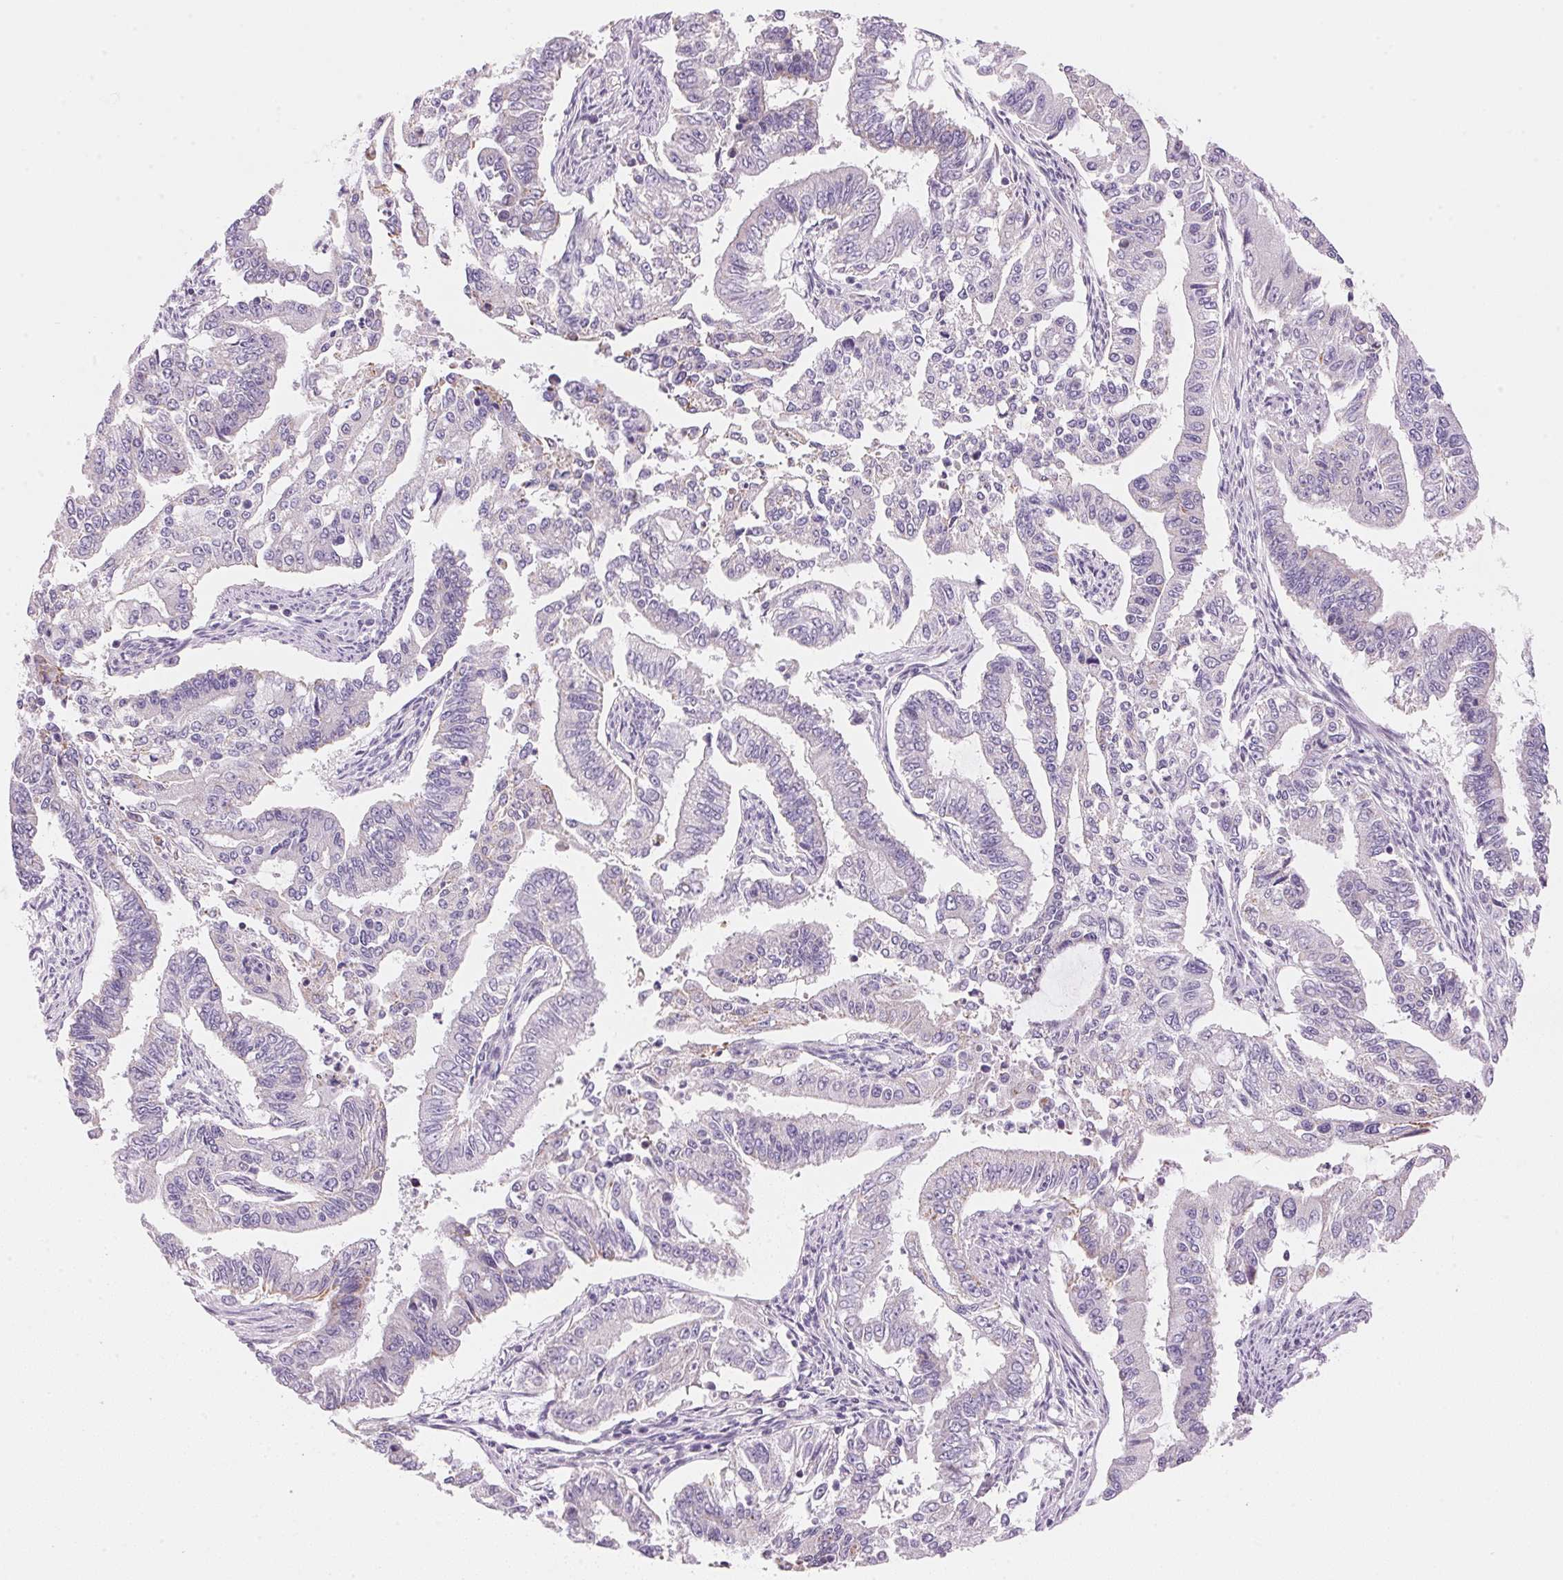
{"staining": {"intensity": "negative", "quantity": "none", "location": "none"}, "tissue": "endometrial cancer", "cell_type": "Tumor cells", "image_type": "cancer", "snomed": [{"axis": "morphology", "description": "Adenocarcinoma, NOS"}, {"axis": "topography", "description": "Uterus"}], "caption": "High power microscopy micrograph of an immunohistochemistry micrograph of endometrial adenocarcinoma, revealing no significant expression in tumor cells. Brightfield microscopy of immunohistochemistry stained with DAB (brown) and hematoxylin (blue), captured at high magnification.", "gene": "CYP11B1", "patient": {"sex": "female", "age": 59}}